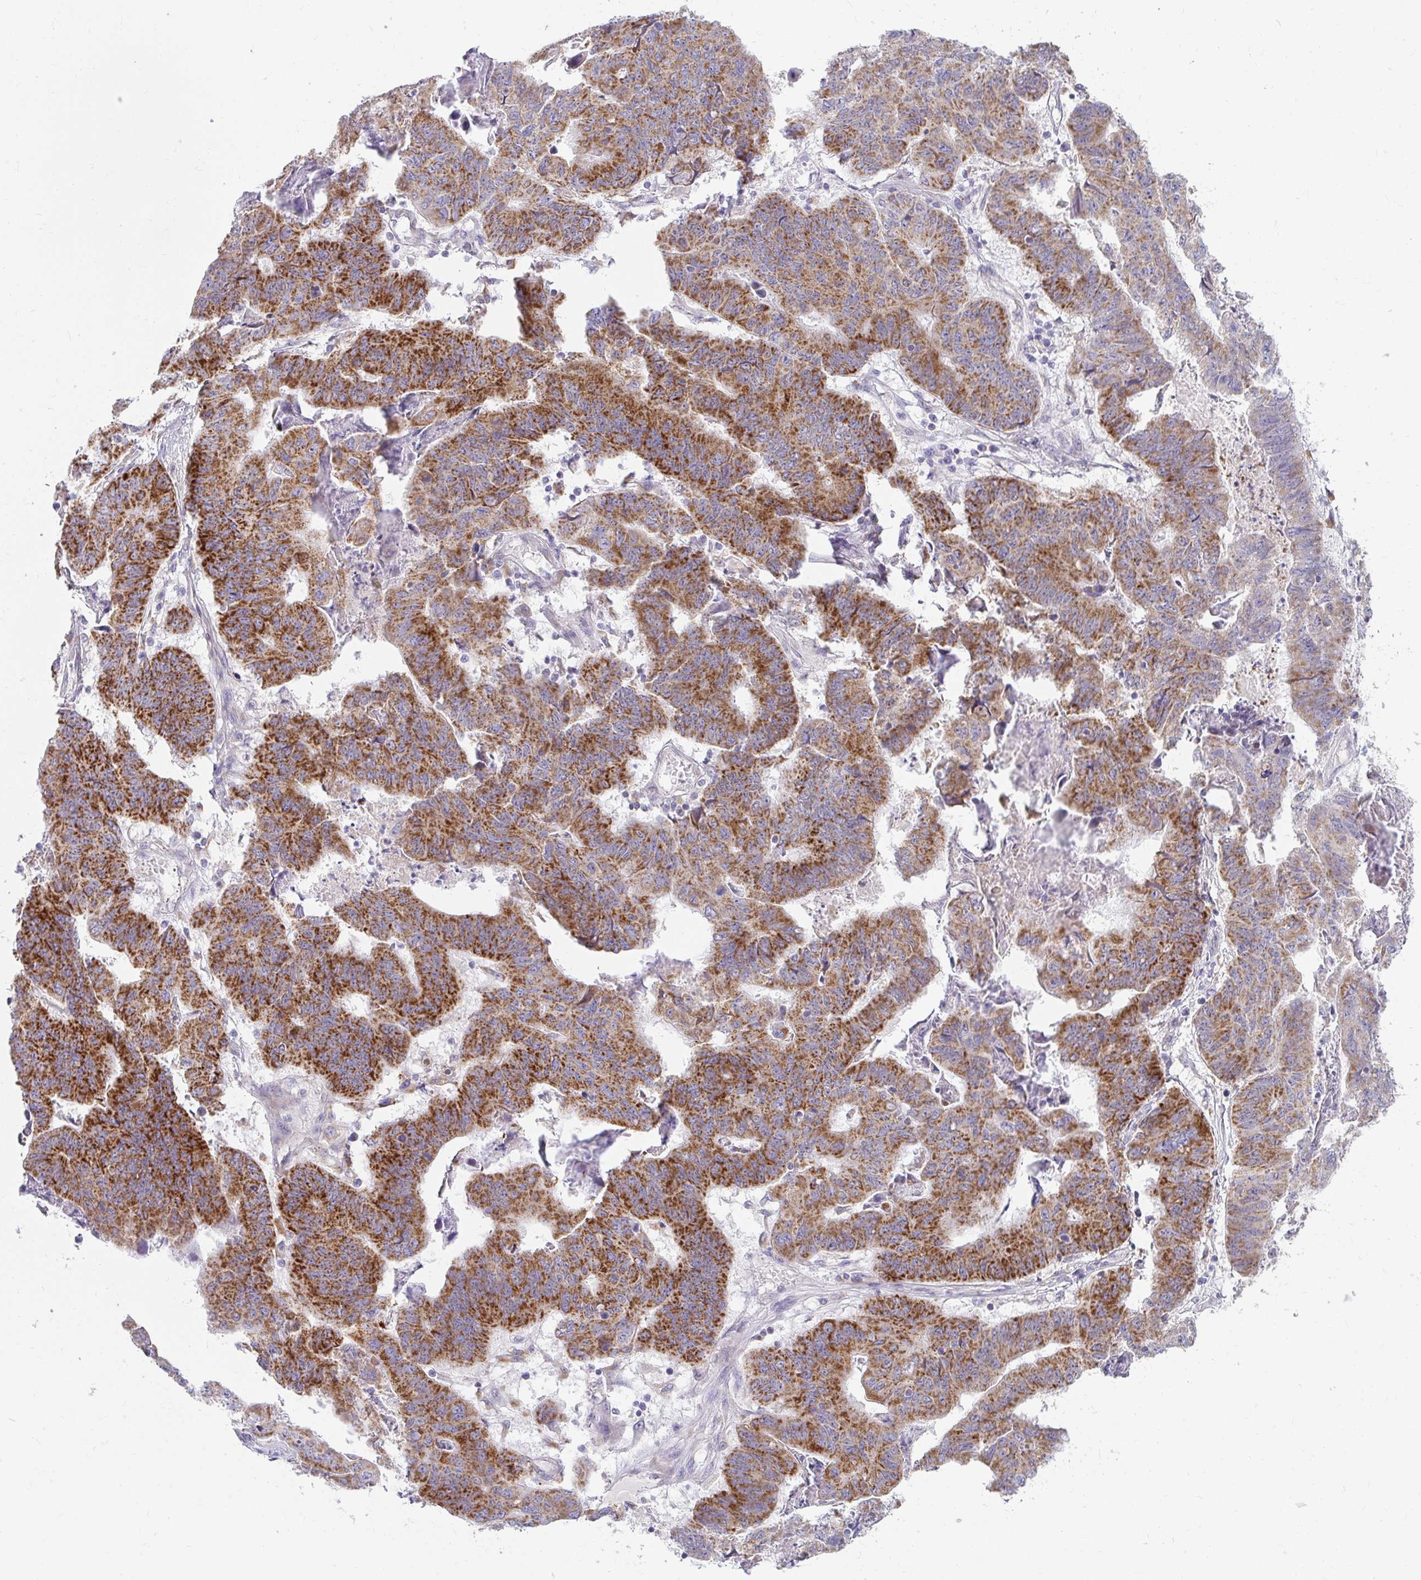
{"staining": {"intensity": "strong", "quantity": ">75%", "location": "cytoplasmic/membranous"}, "tissue": "stomach cancer", "cell_type": "Tumor cells", "image_type": "cancer", "snomed": [{"axis": "morphology", "description": "Adenocarcinoma, NOS"}, {"axis": "topography", "description": "Stomach, lower"}], "caption": "Protein staining shows strong cytoplasmic/membranous positivity in about >75% of tumor cells in stomach cancer (adenocarcinoma). The protein of interest is shown in brown color, while the nuclei are stained blue.", "gene": "EXOC5", "patient": {"sex": "male", "age": 77}}